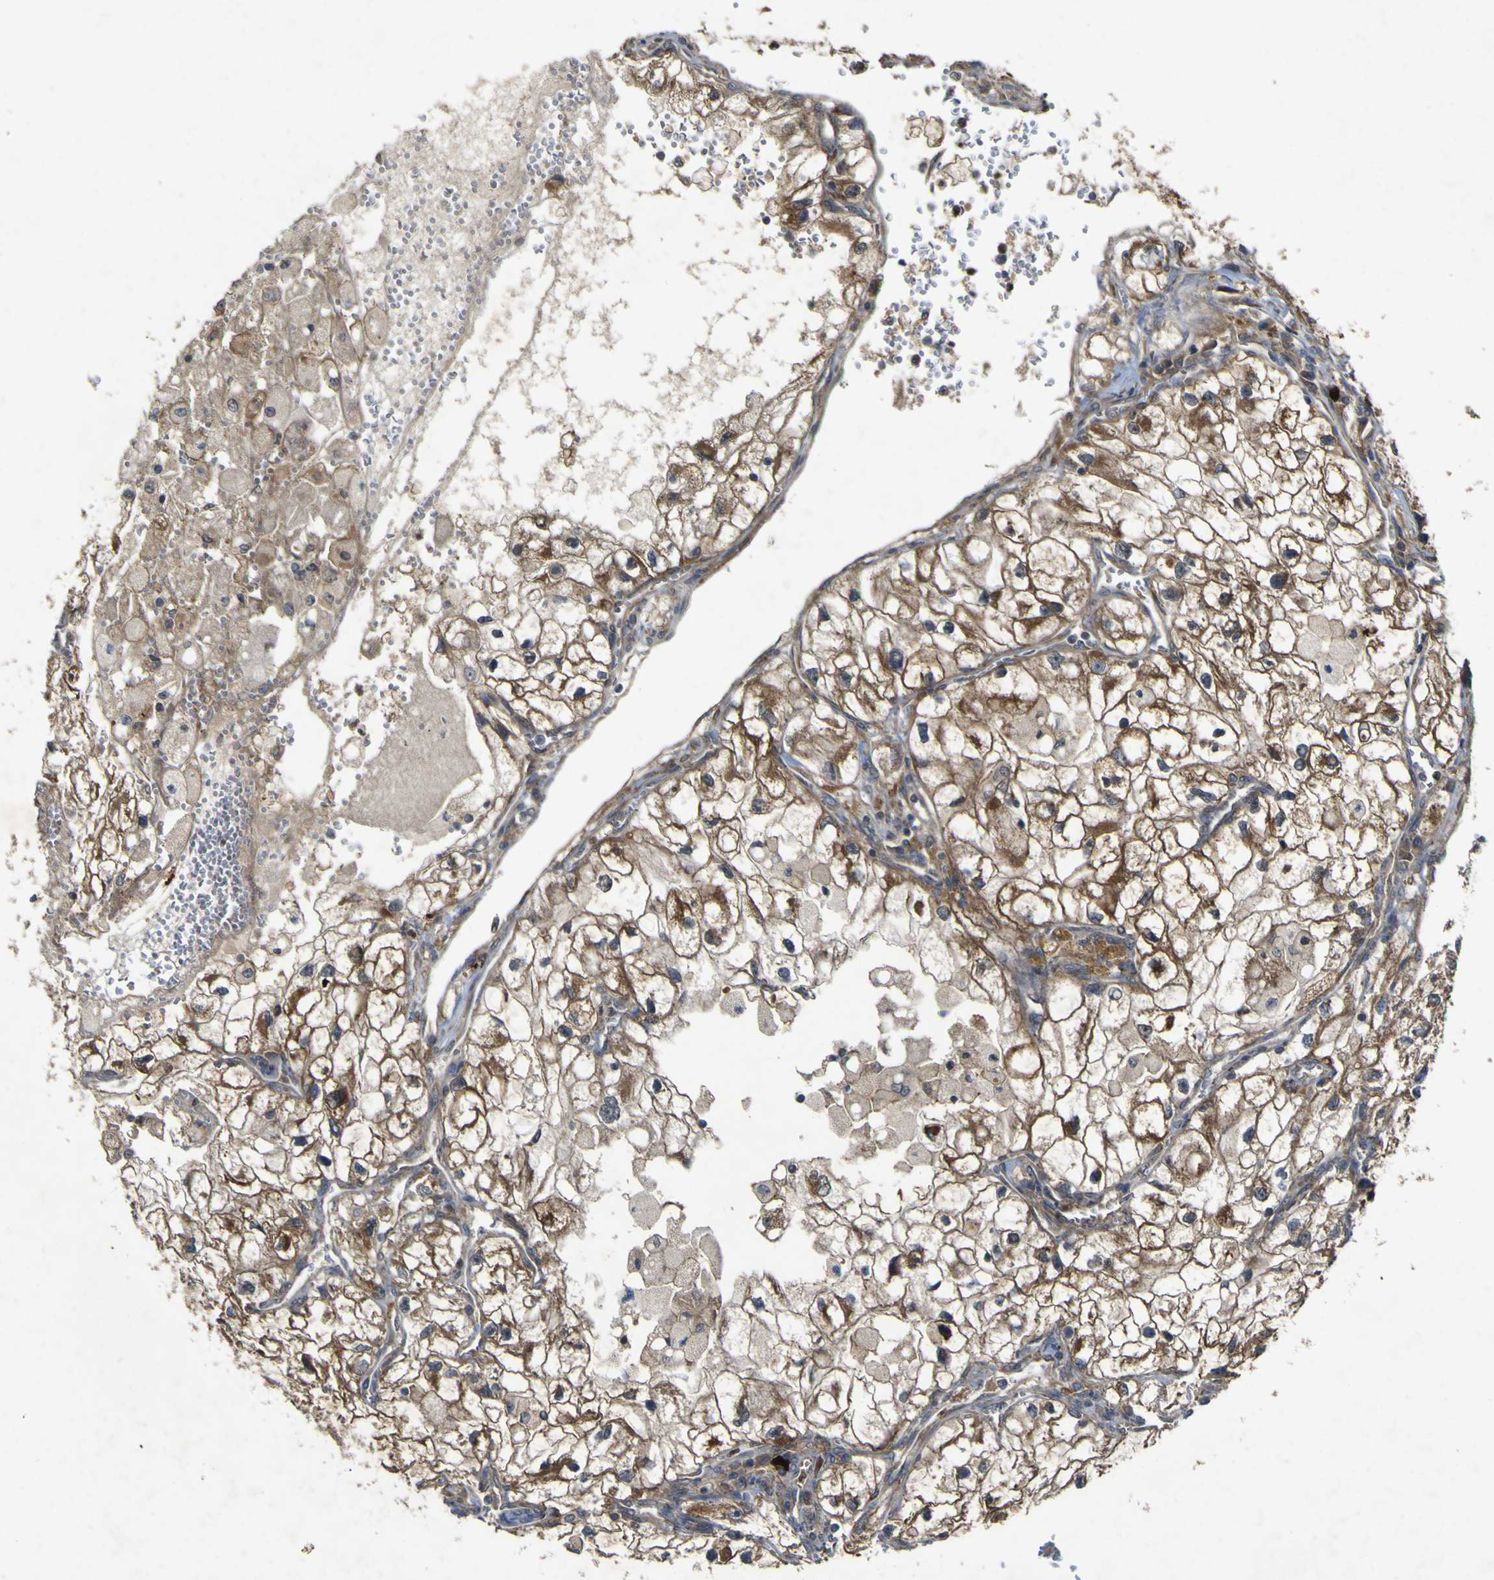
{"staining": {"intensity": "moderate", "quantity": ">75%", "location": "cytoplasmic/membranous"}, "tissue": "renal cancer", "cell_type": "Tumor cells", "image_type": "cancer", "snomed": [{"axis": "morphology", "description": "Adenocarcinoma, NOS"}, {"axis": "topography", "description": "Kidney"}], "caption": "Renal cancer (adenocarcinoma) stained with DAB immunohistochemistry (IHC) shows medium levels of moderate cytoplasmic/membranous positivity in about >75% of tumor cells.", "gene": "IRAK2", "patient": {"sex": "female", "age": 70}}